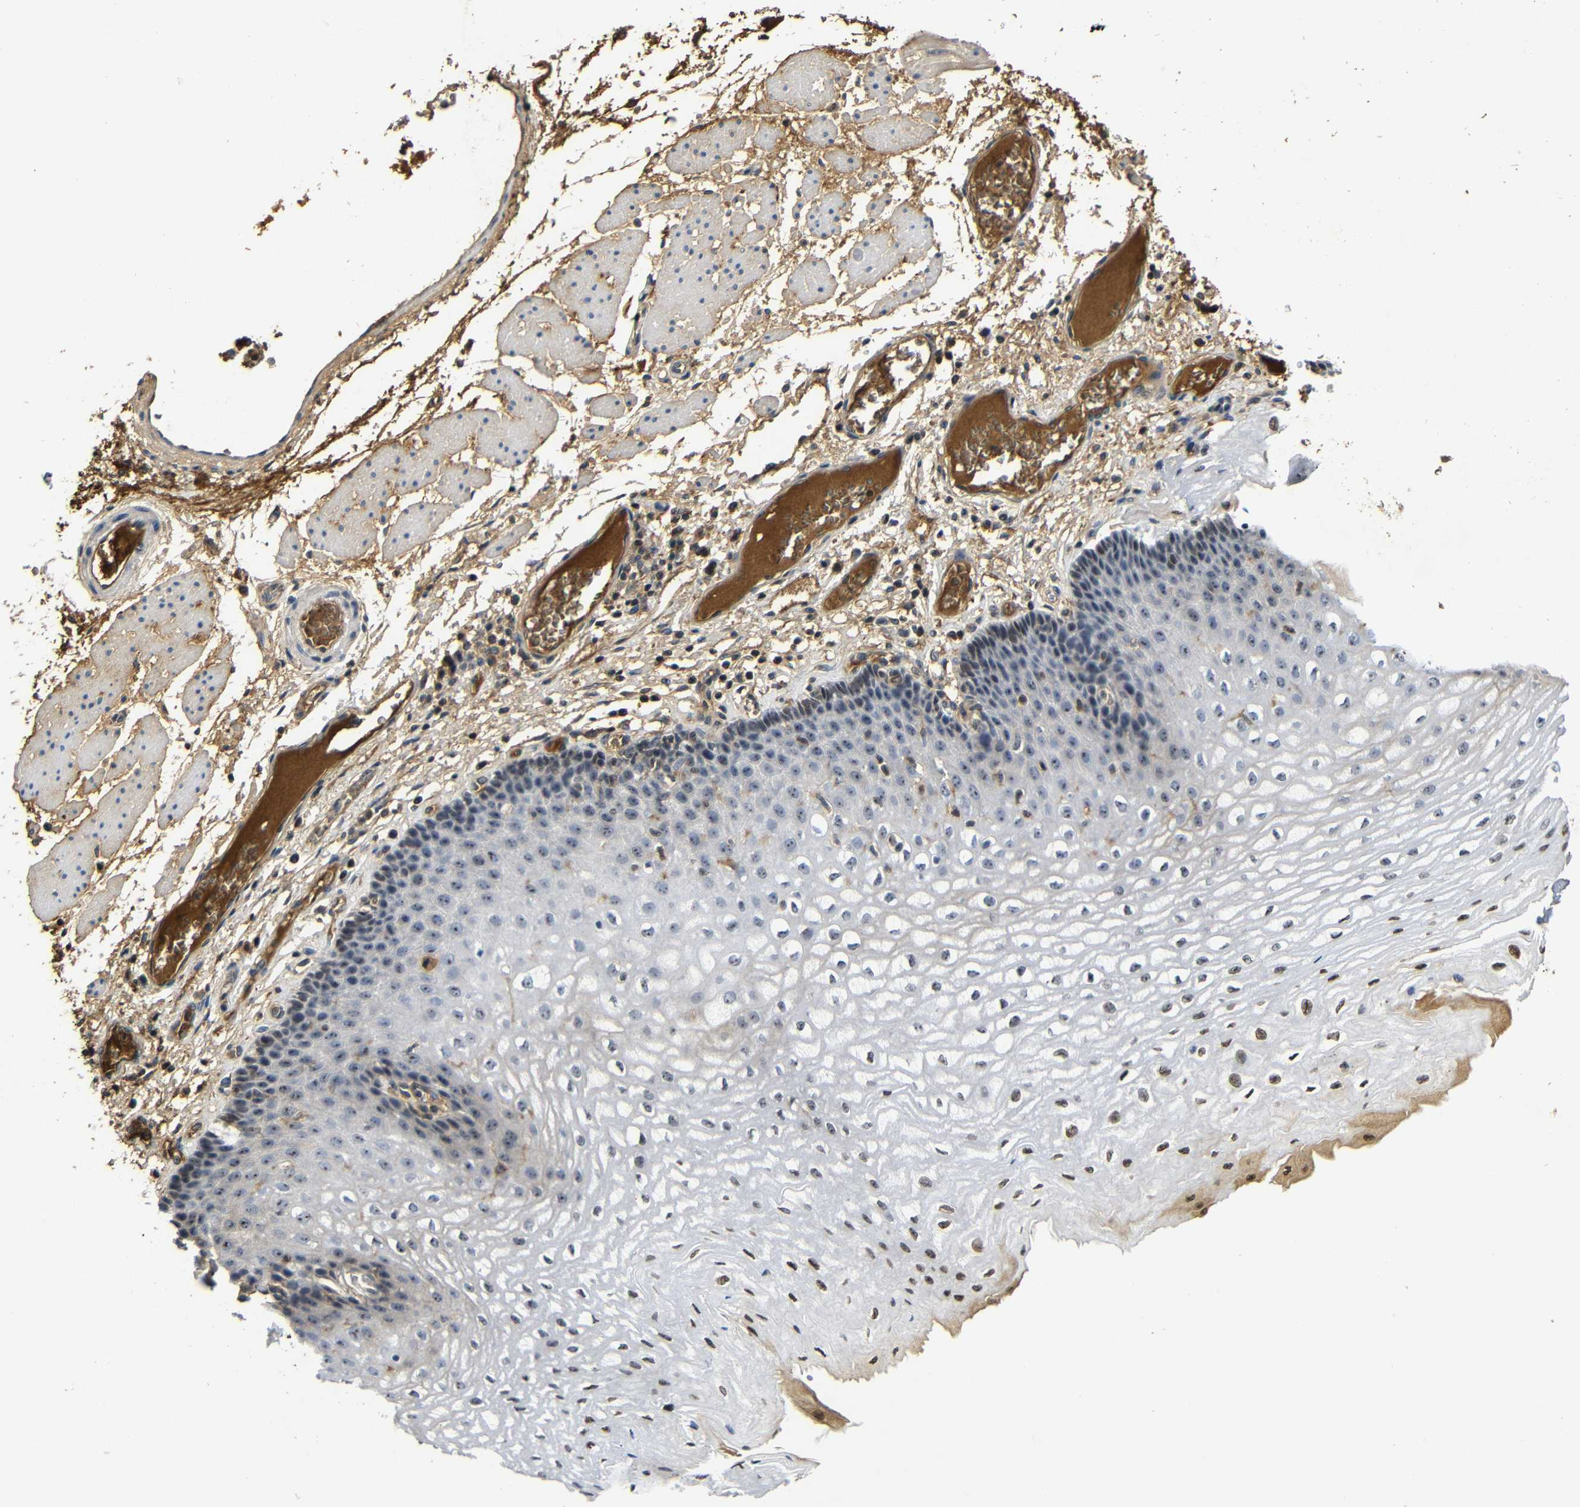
{"staining": {"intensity": "moderate", "quantity": "25%-75%", "location": "cytoplasmic/membranous,nuclear"}, "tissue": "esophagus", "cell_type": "Squamous epithelial cells", "image_type": "normal", "snomed": [{"axis": "morphology", "description": "Normal tissue, NOS"}, {"axis": "topography", "description": "Esophagus"}], "caption": "Immunohistochemistry (IHC) staining of normal esophagus, which displays medium levels of moderate cytoplasmic/membranous,nuclear expression in about 25%-75% of squamous epithelial cells indicating moderate cytoplasmic/membranous,nuclear protein expression. The staining was performed using DAB (3,3'-diaminobenzidine) (brown) for protein detection and nuclei were counterstained in hematoxylin (blue).", "gene": "MYC", "patient": {"sex": "male", "age": 54}}